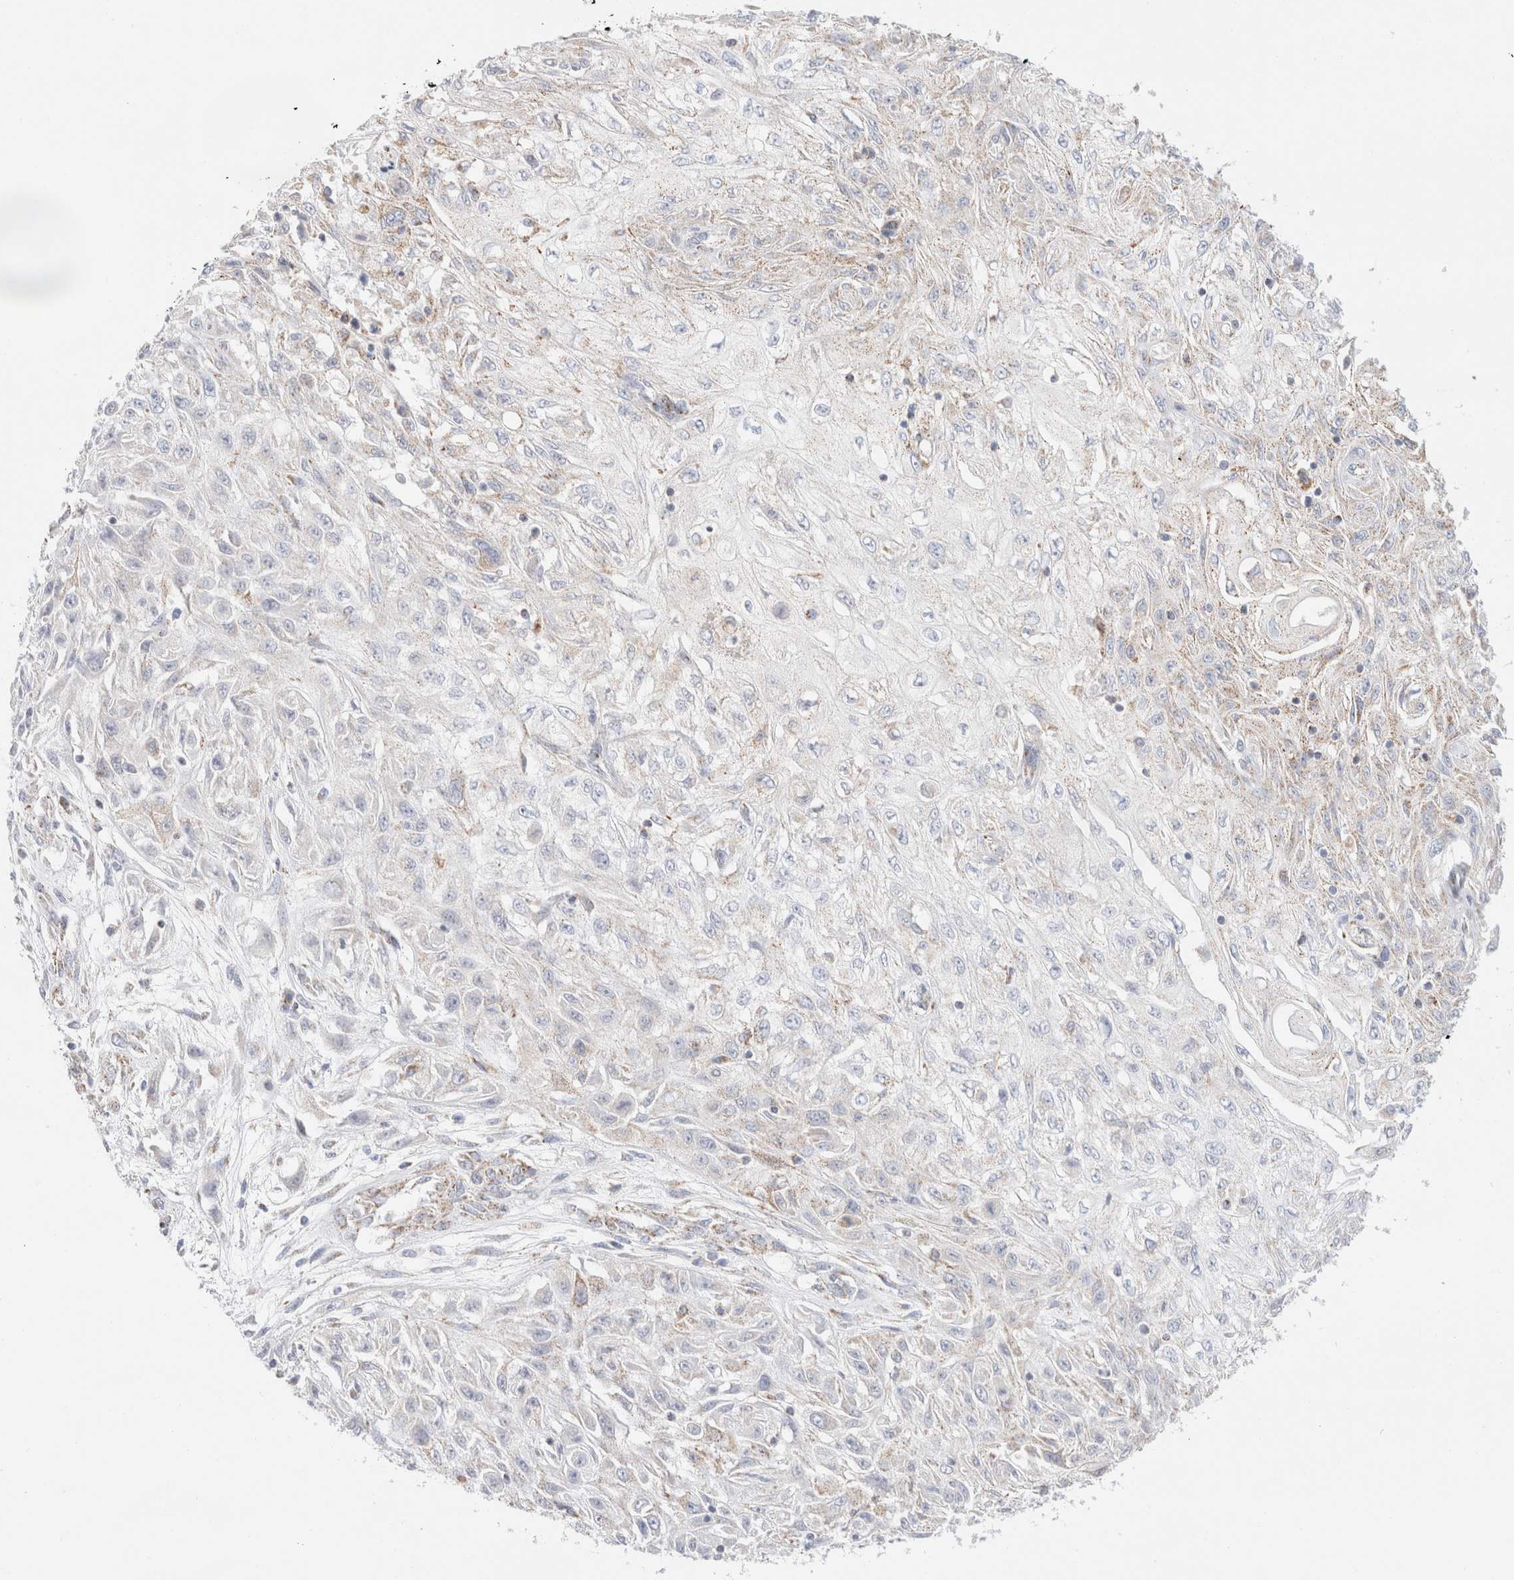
{"staining": {"intensity": "weak", "quantity": "<25%", "location": "cytoplasmic/membranous"}, "tissue": "skin cancer", "cell_type": "Tumor cells", "image_type": "cancer", "snomed": [{"axis": "morphology", "description": "Squamous cell carcinoma, NOS"}, {"axis": "morphology", "description": "Squamous cell carcinoma, metastatic, NOS"}, {"axis": "topography", "description": "Skin"}, {"axis": "topography", "description": "Lymph node"}], "caption": "A high-resolution photomicrograph shows IHC staining of skin cancer, which shows no significant positivity in tumor cells.", "gene": "ATP6V1C1", "patient": {"sex": "male", "age": 75}}